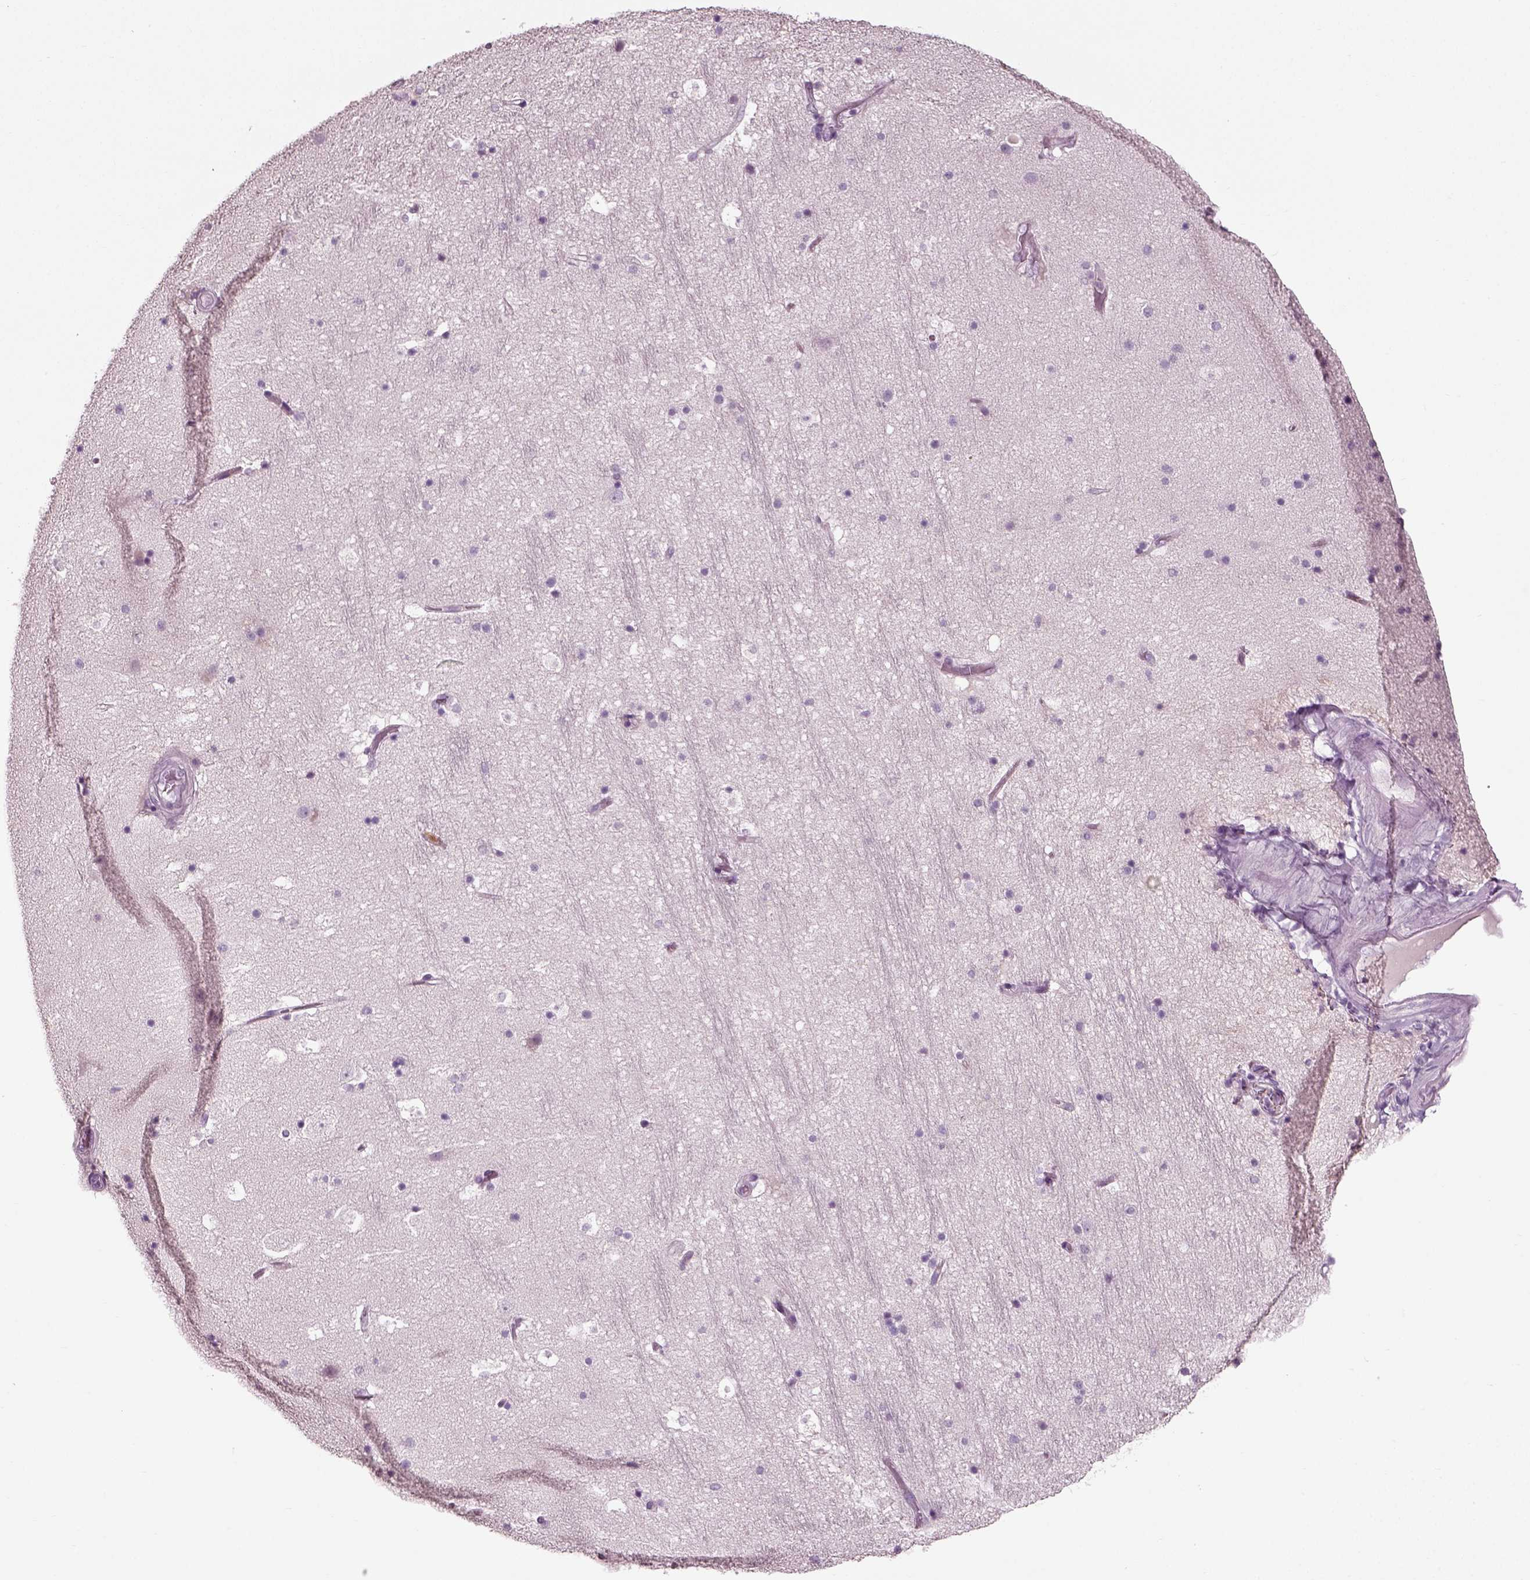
{"staining": {"intensity": "negative", "quantity": "none", "location": "none"}, "tissue": "hippocampus", "cell_type": "Glial cells", "image_type": "normal", "snomed": [{"axis": "morphology", "description": "Normal tissue, NOS"}, {"axis": "topography", "description": "Hippocampus"}], "caption": "IHC image of normal human hippocampus stained for a protein (brown), which displays no expression in glial cells.", "gene": "DEFB118", "patient": {"sex": "male", "age": 51}}